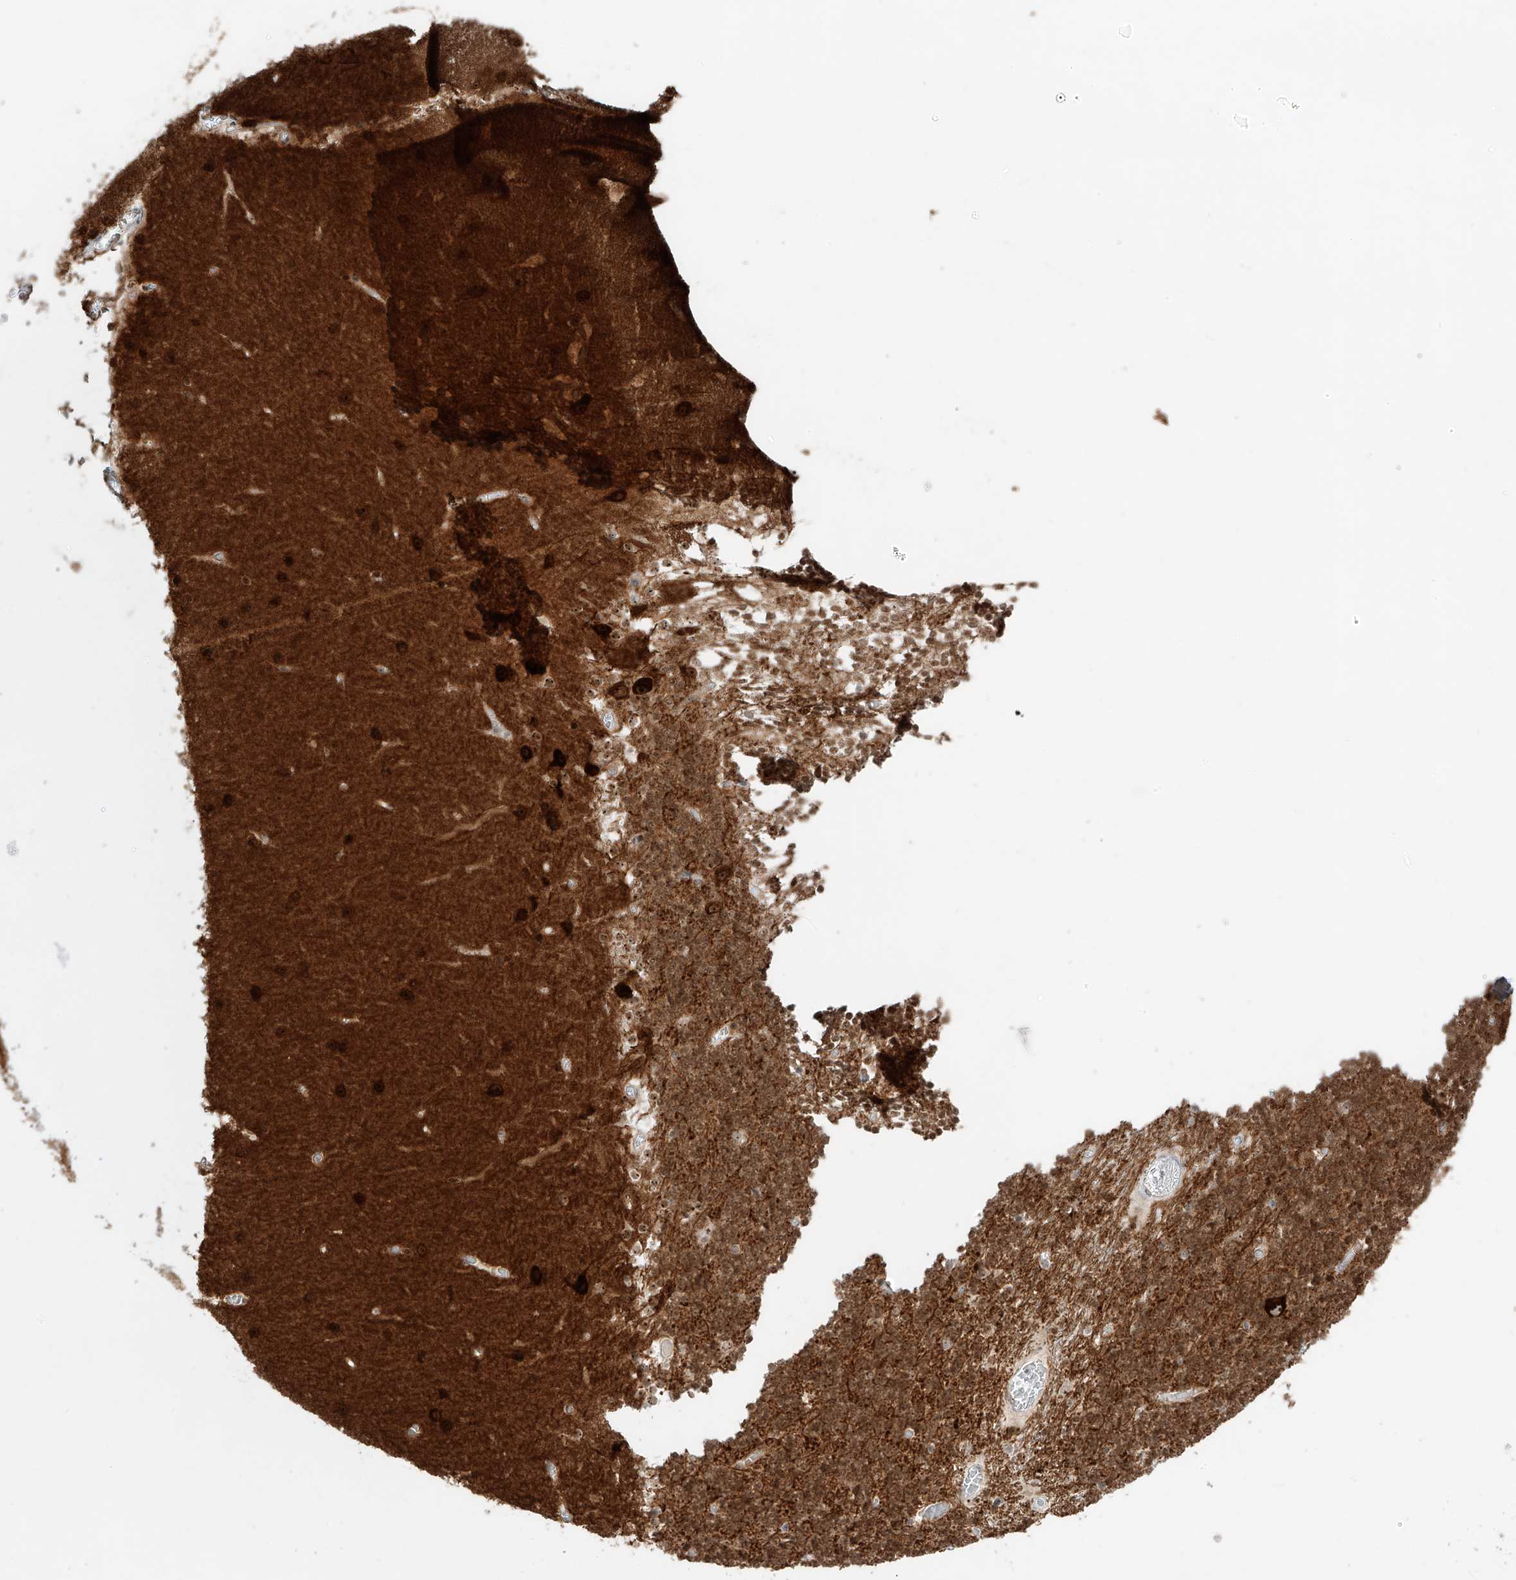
{"staining": {"intensity": "moderate", "quantity": ">75%", "location": "cytoplasmic/membranous"}, "tissue": "cerebellum", "cell_type": "Cells in granular layer", "image_type": "normal", "snomed": [{"axis": "morphology", "description": "Normal tissue, NOS"}, {"axis": "topography", "description": "Cerebellum"}], "caption": "Immunohistochemistry (IHC) of normal cerebellum exhibits medium levels of moderate cytoplasmic/membranous positivity in approximately >75% of cells in granular layer. (DAB (3,3'-diaminobenzidine) IHC with brightfield microscopy, high magnification).", "gene": "ZNF512", "patient": {"sex": "female", "age": 28}}